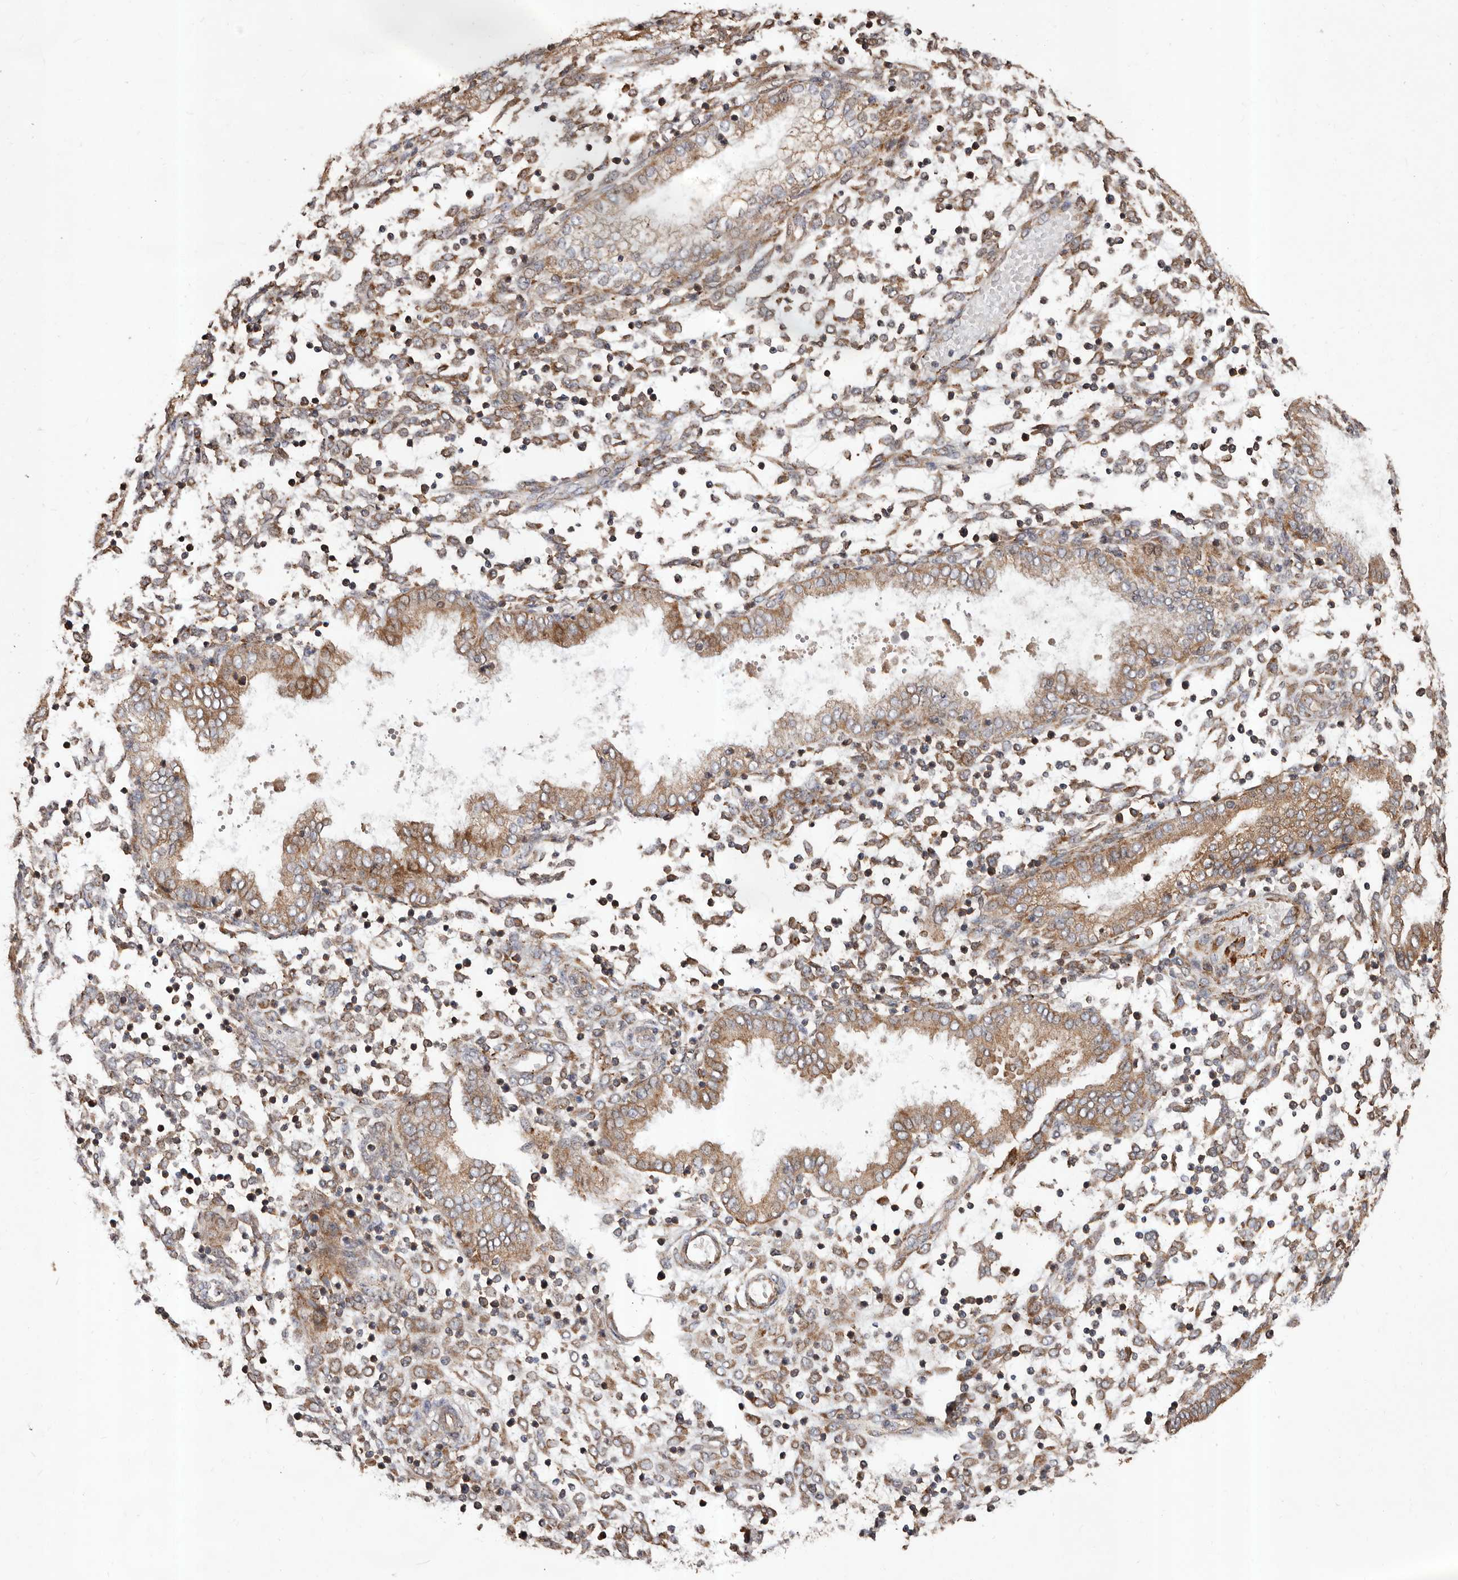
{"staining": {"intensity": "moderate", "quantity": "25%-75%", "location": "cytoplasmic/membranous"}, "tissue": "endometrium", "cell_type": "Cells in endometrial stroma", "image_type": "normal", "snomed": [{"axis": "morphology", "description": "Normal tissue, NOS"}, {"axis": "topography", "description": "Endometrium"}], "caption": "Brown immunohistochemical staining in unremarkable human endometrium exhibits moderate cytoplasmic/membranous expression in approximately 25%-75% of cells in endometrial stroma. The staining was performed using DAB (3,3'-diaminobenzidine), with brown indicating positive protein expression. Nuclei are stained blue with hematoxylin.", "gene": "STEAP2", "patient": {"sex": "female", "age": 53}}